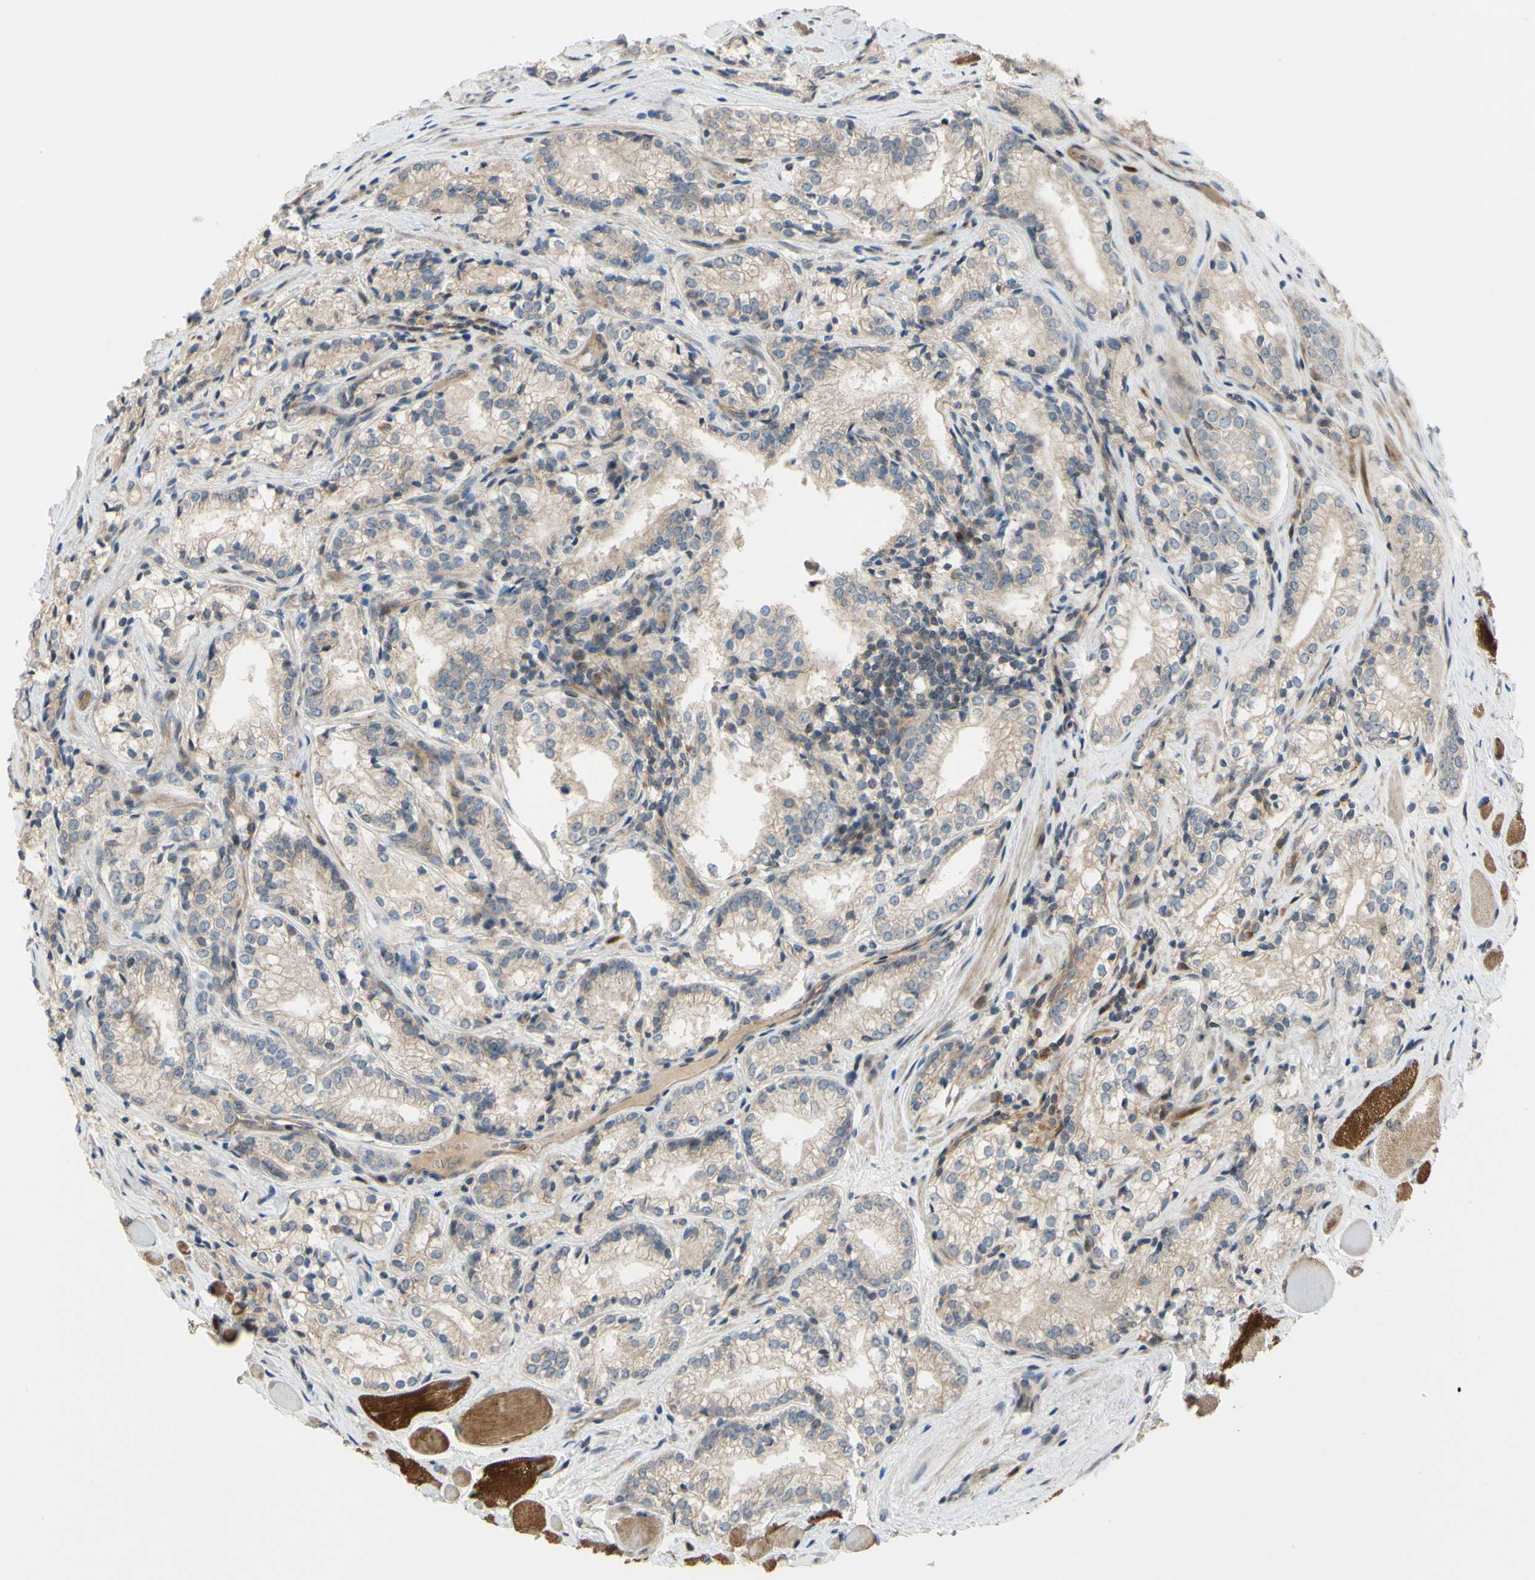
{"staining": {"intensity": "weak", "quantity": ">75%", "location": "cytoplasmic/membranous"}, "tissue": "prostate cancer", "cell_type": "Tumor cells", "image_type": "cancer", "snomed": [{"axis": "morphology", "description": "Adenocarcinoma, Low grade"}, {"axis": "topography", "description": "Prostate"}], "caption": "Immunohistochemical staining of human adenocarcinoma (low-grade) (prostate) exhibits low levels of weak cytoplasmic/membranous protein expression in about >75% of tumor cells.", "gene": "SPTLC1", "patient": {"sex": "male", "age": 60}}